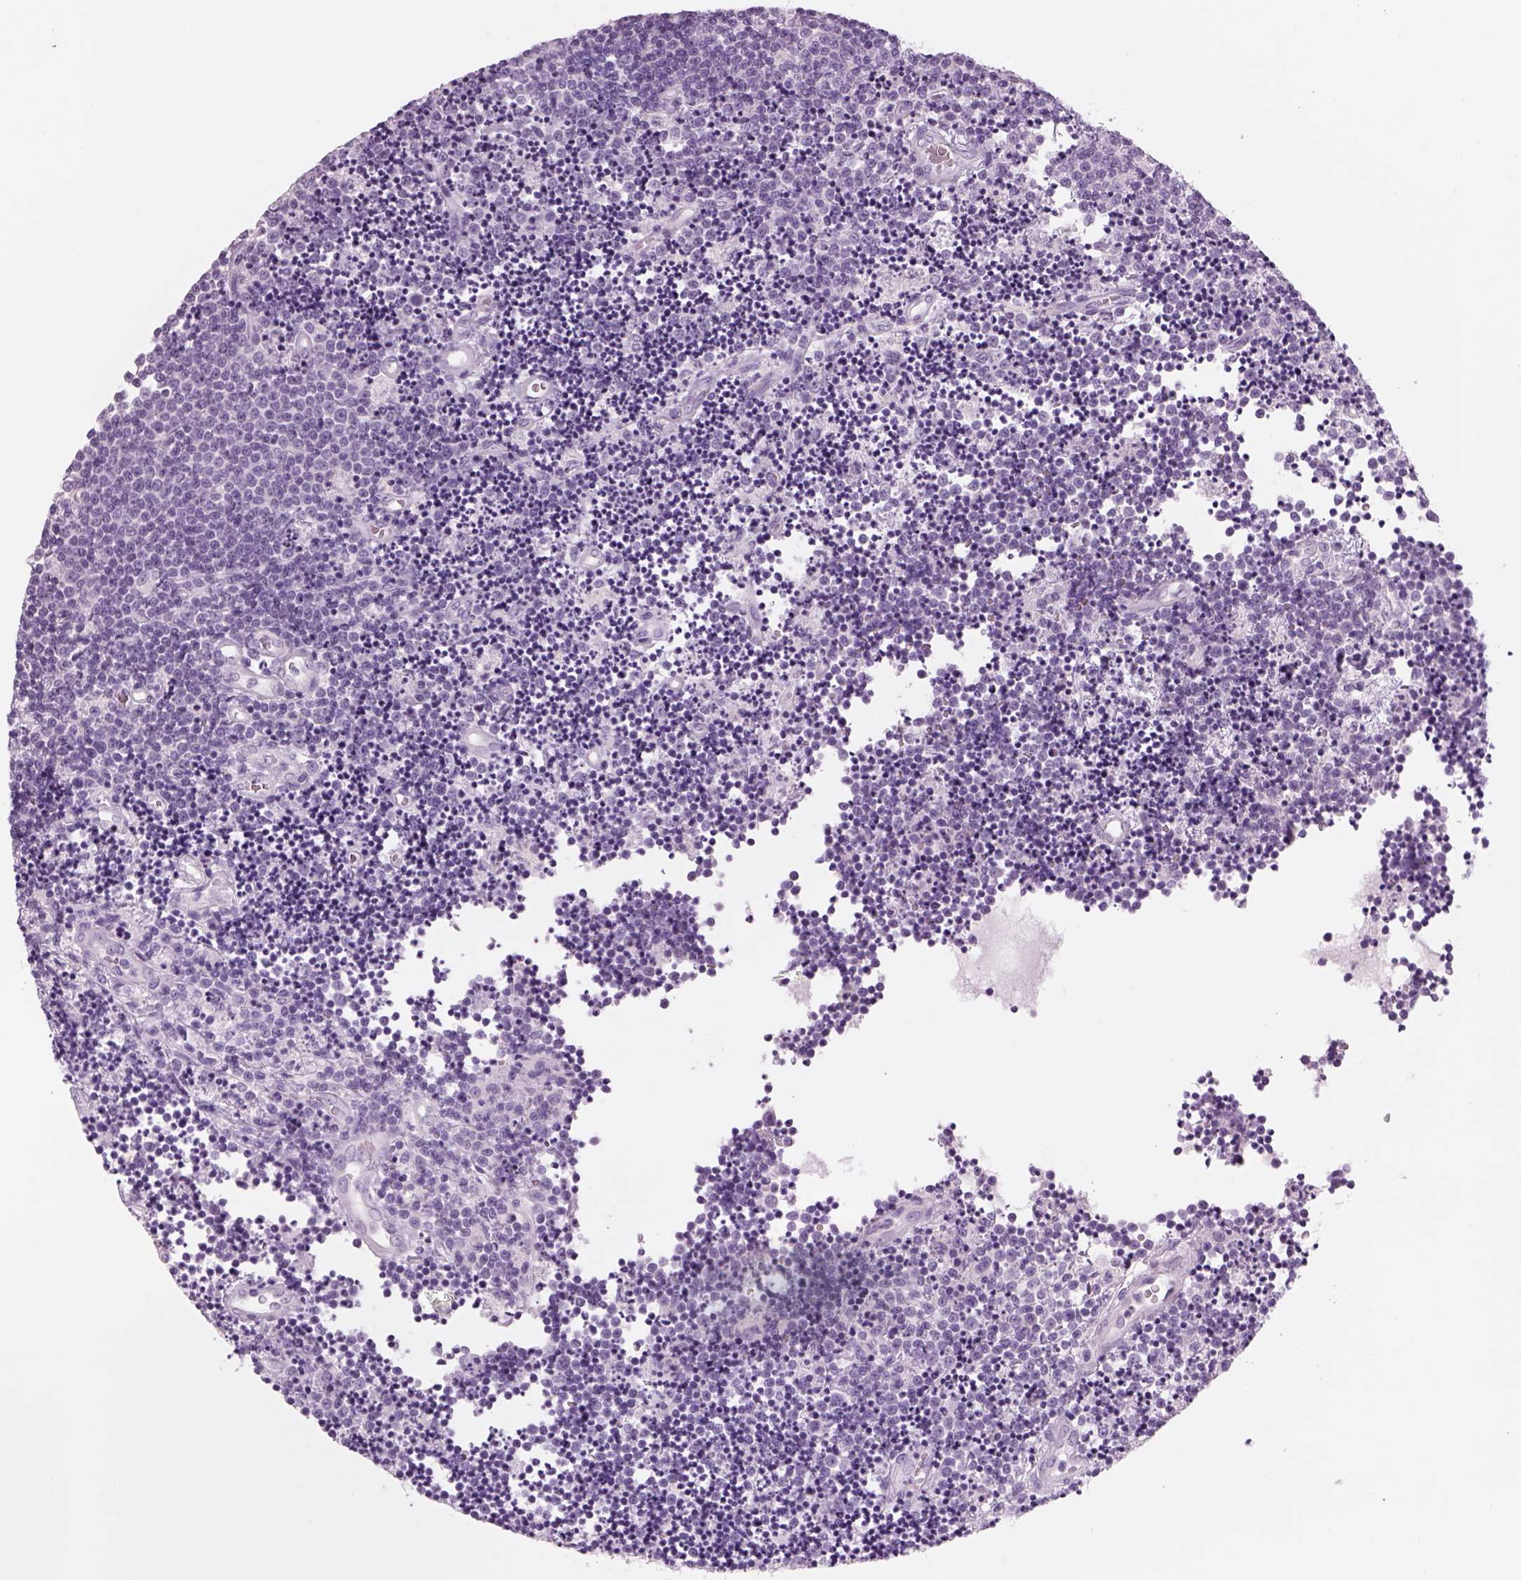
{"staining": {"intensity": "negative", "quantity": "none", "location": "none"}, "tissue": "lymphoma", "cell_type": "Tumor cells", "image_type": "cancer", "snomed": [{"axis": "morphology", "description": "Malignant lymphoma, non-Hodgkin's type, Low grade"}, {"axis": "topography", "description": "Brain"}], "caption": "Tumor cells show no significant expression in lymphoma. The staining was performed using DAB (3,3'-diaminobenzidine) to visualize the protein expression in brown, while the nuclei were stained in blue with hematoxylin (Magnification: 20x).", "gene": "RHO", "patient": {"sex": "female", "age": 66}}